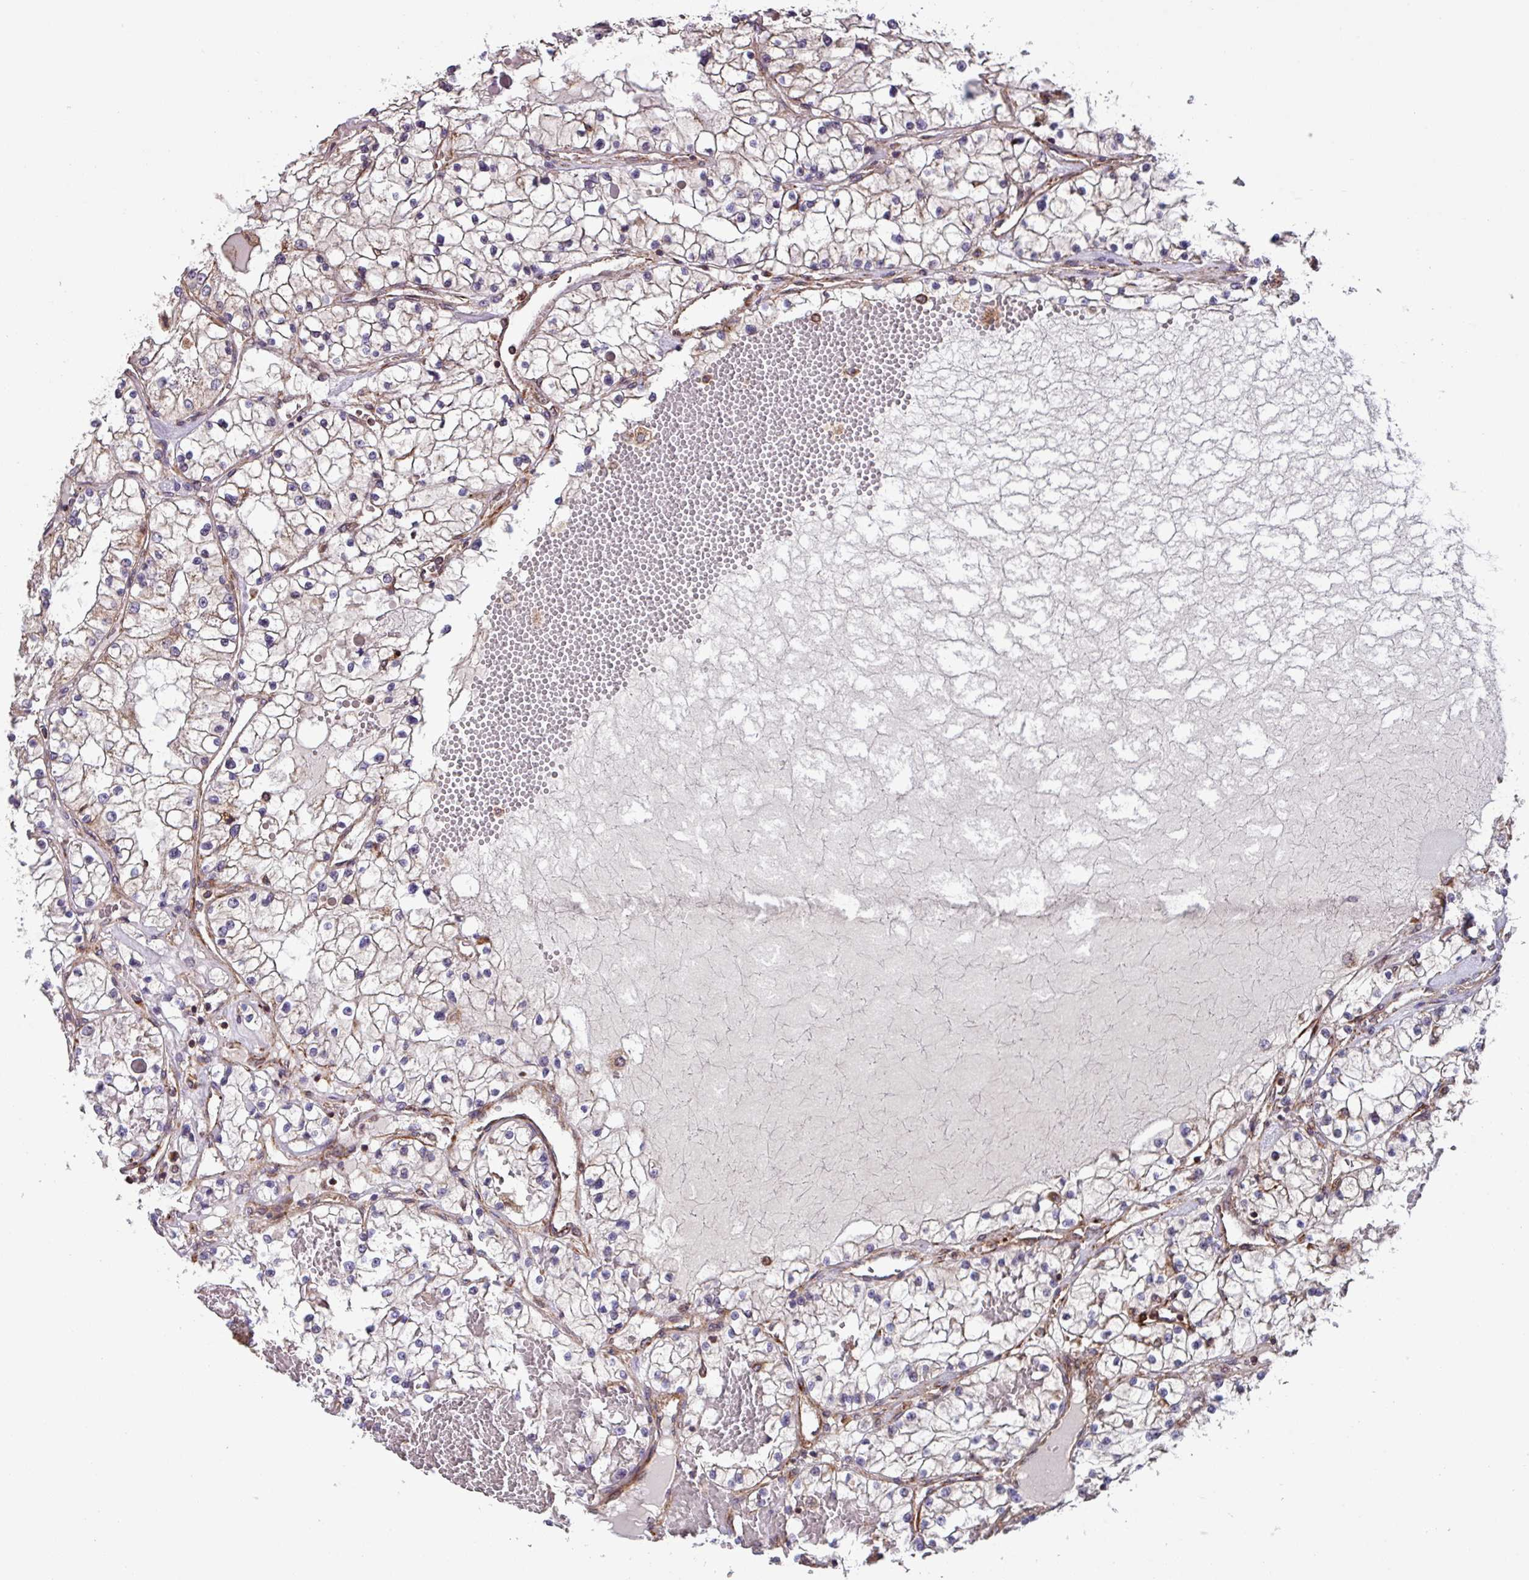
{"staining": {"intensity": "weak", "quantity": "25%-75%", "location": "cytoplasmic/membranous"}, "tissue": "renal cancer", "cell_type": "Tumor cells", "image_type": "cancer", "snomed": [{"axis": "morphology", "description": "Normal tissue, NOS"}, {"axis": "morphology", "description": "Adenocarcinoma, NOS"}, {"axis": "topography", "description": "Kidney"}], "caption": "Protein staining of renal cancer (adenocarcinoma) tissue demonstrates weak cytoplasmic/membranous expression in approximately 25%-75% of tumor cells.", "gene": "PLEKHD1", "patient": {"sex": "male", "age": 68}}